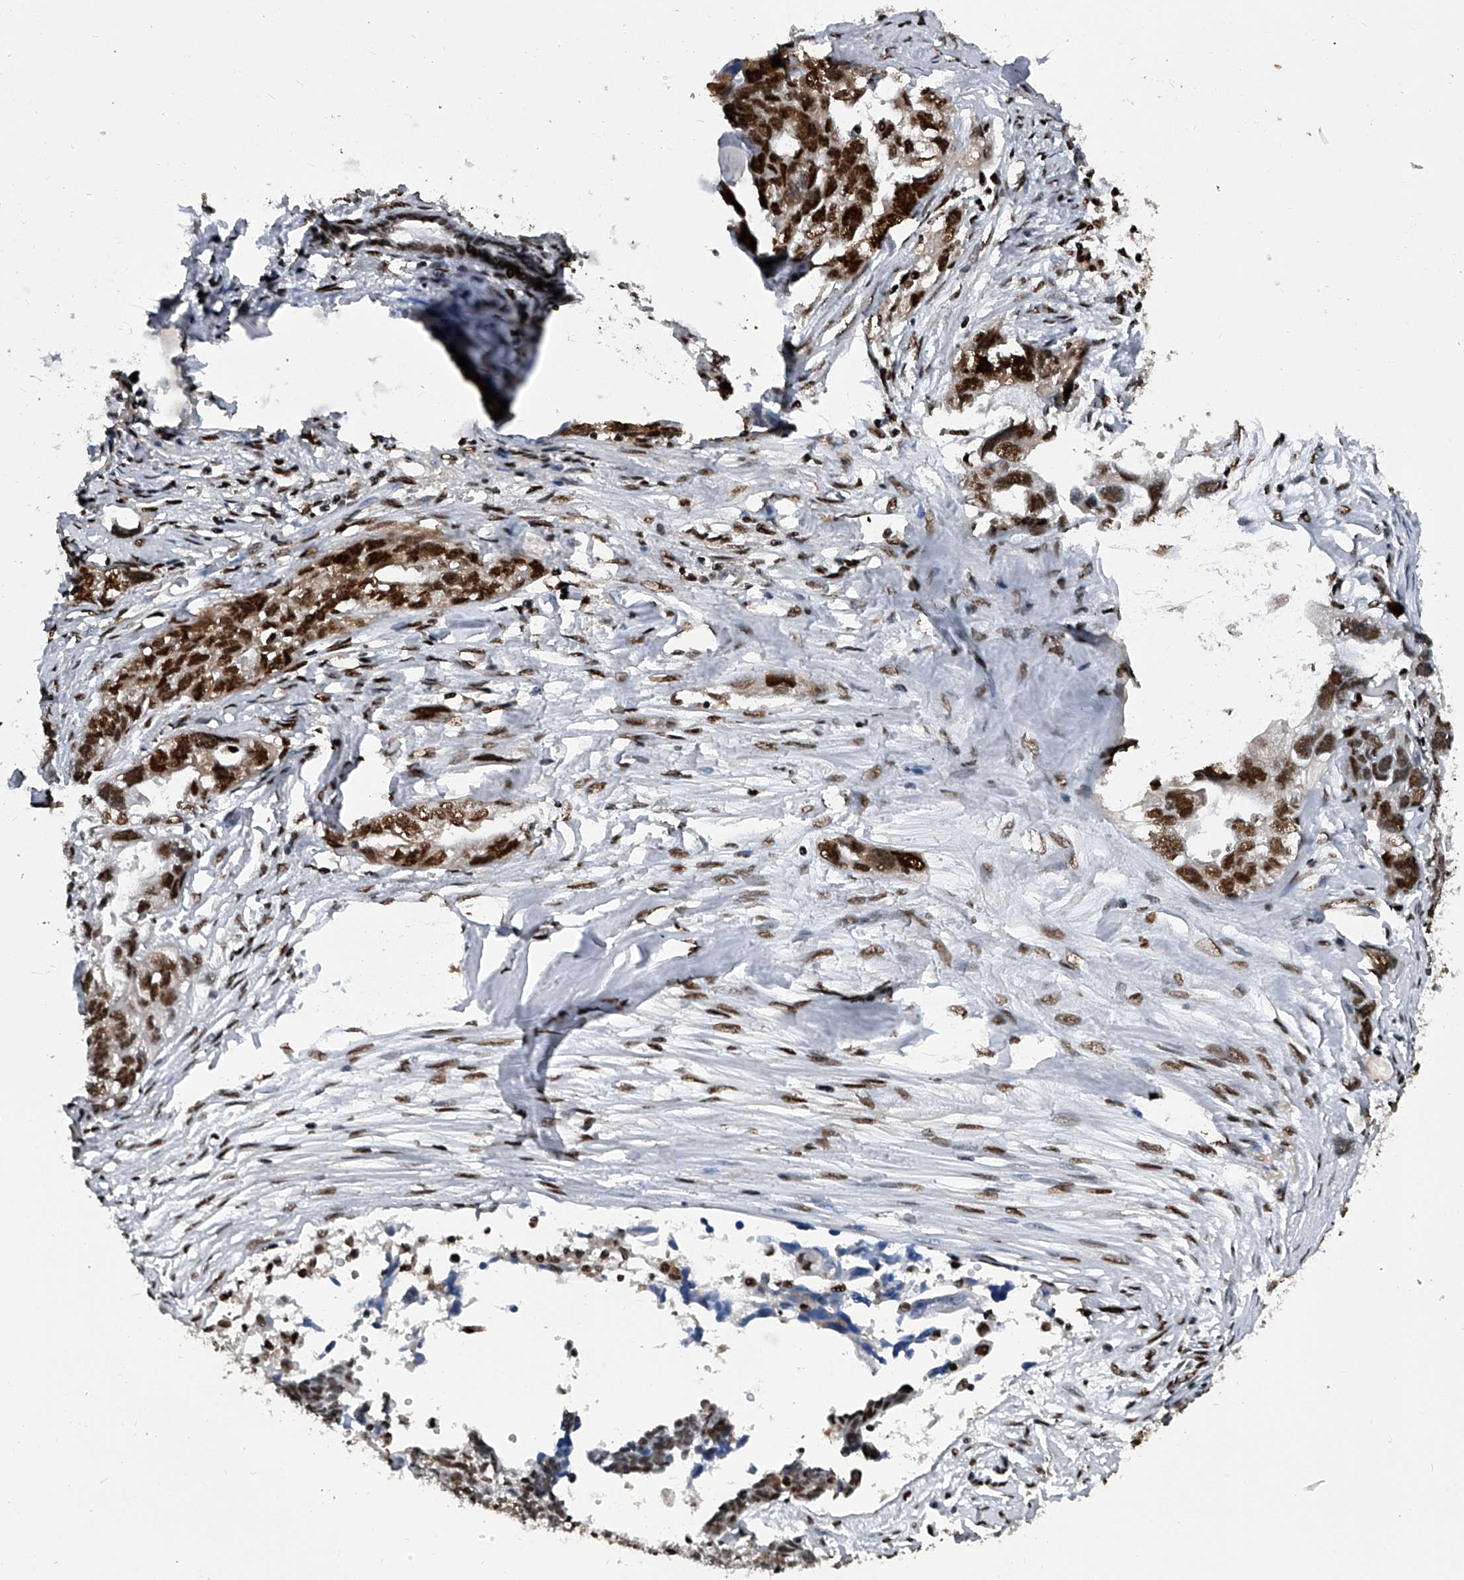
{"staining": {"intensity": "strong", "quantity": ">75%", "location": "nuclear"}, "tissue": "ovarian cancer", "cell_type": "Tumor cells", "image_type": "cancer", "snomed": [{"axis": "morphology", "description": "Cystadenocarcinoma, serous, NOS"}, {"axis": "topography", "description": "Ovary"}], "caption": "Protein staining shows strong nuclear staining in about >75% of tumor cells in ovarian cancer (serous cystadenocarcinoma). The staining was performed using DAB (3,3'-diaminobenzidine) to visualize the protein expression in brown, while the nuclei were stained in blue with hematoxylin (Magnification: 20x).", "gene": "FKBP5", "patient": {"sex": "female", "age": 79}}